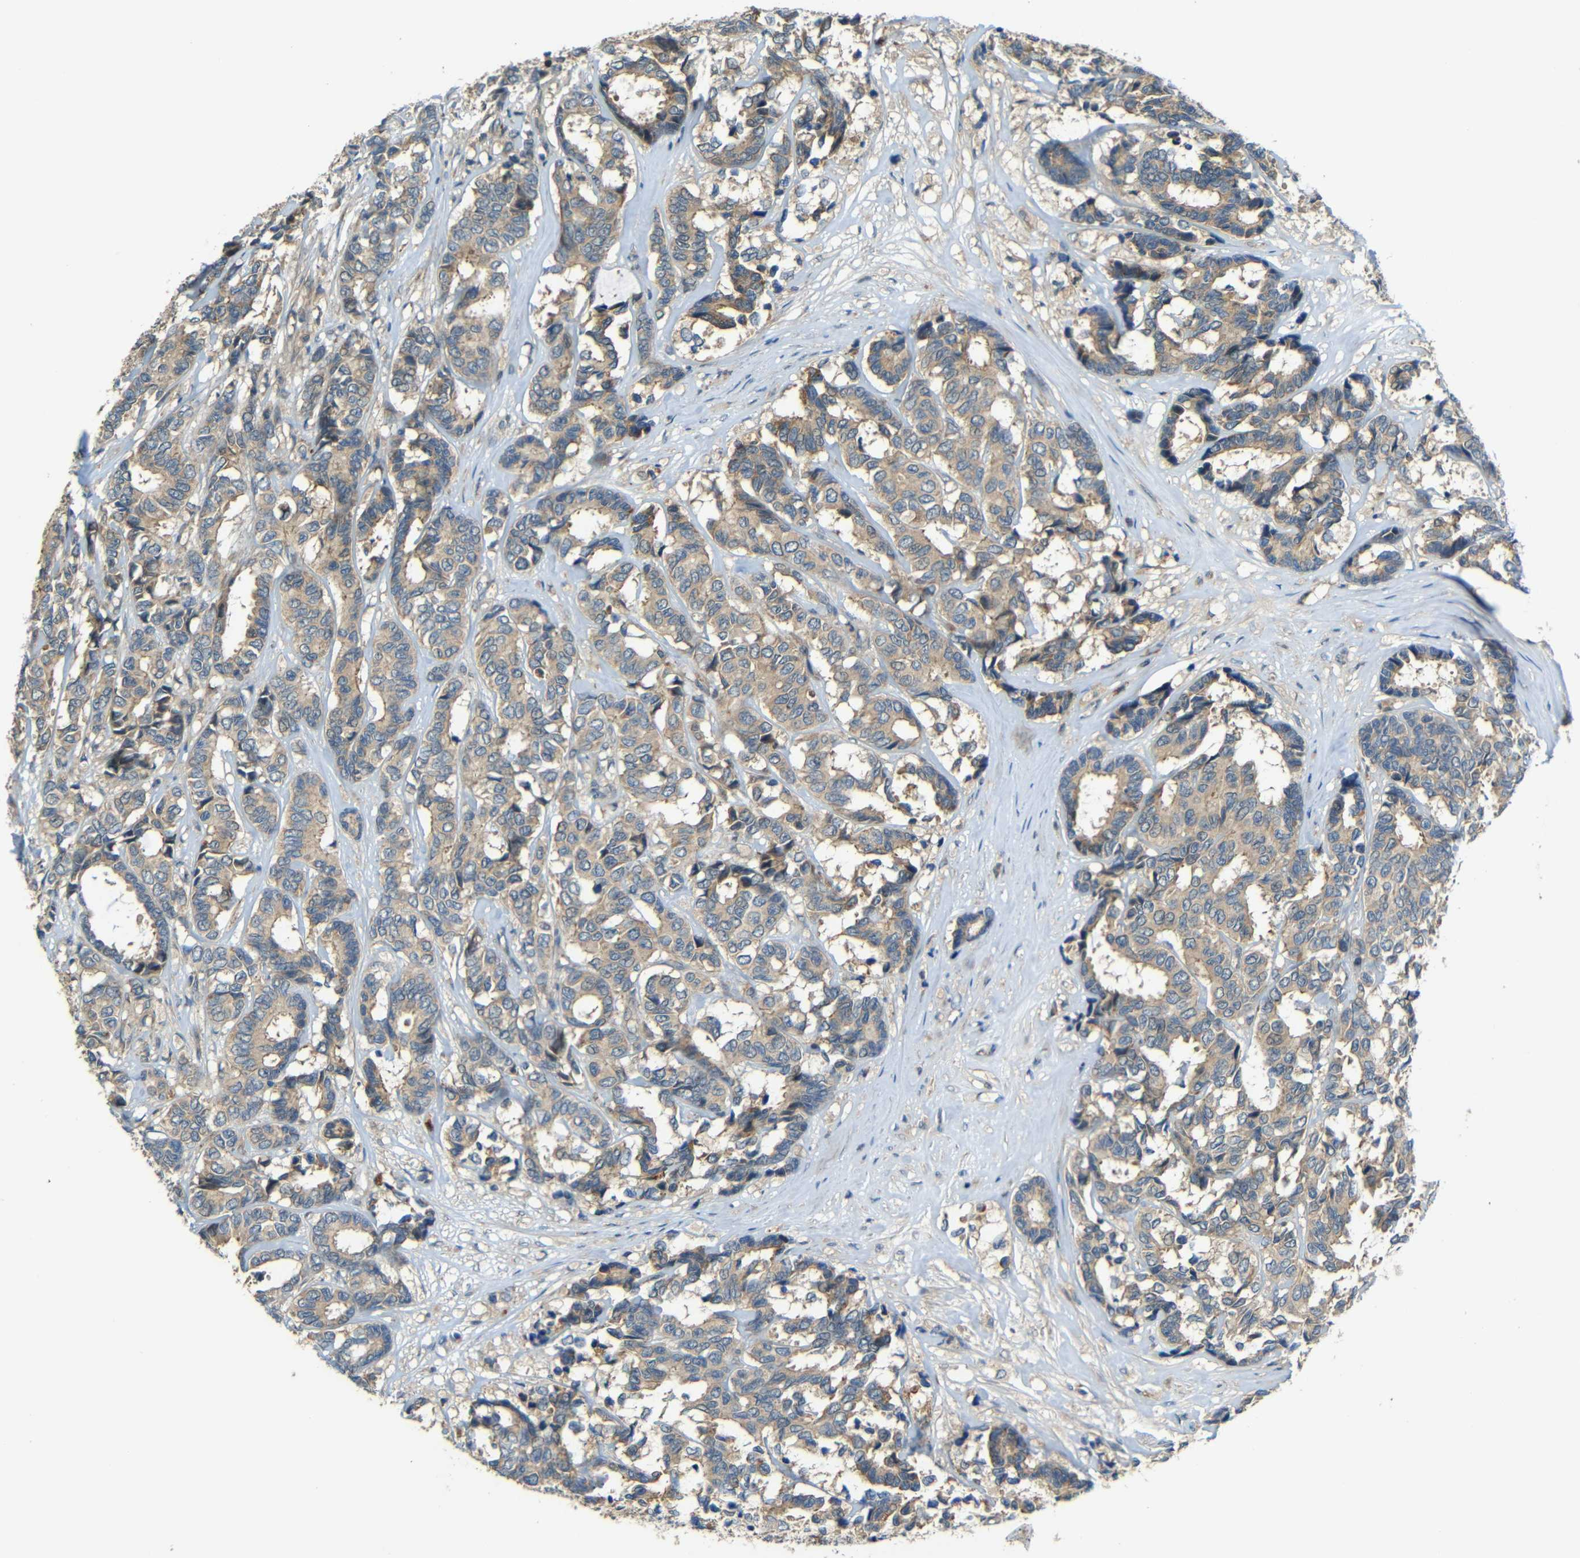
{"staining": {"intensity": "weak", "quantity": ">75%", "location": "cytoplasmic/membranous"}, "tissue": "breast cancer", "cell_type": "Tumor cells", "image_type": "cancer", "snomed": [{"axis": "morphology", "description": "Duct carcinoma"}, {"axis": "topography", "description": "Breast"}], "caption": "Brown immunohistochemical staining in breast cancer demonstrates weak cytoplasmic/membranous positivity in approximately >75% of tumor cells.", "gene": "FNDC3A", "patient": {"sex": "female", "age": 87}}